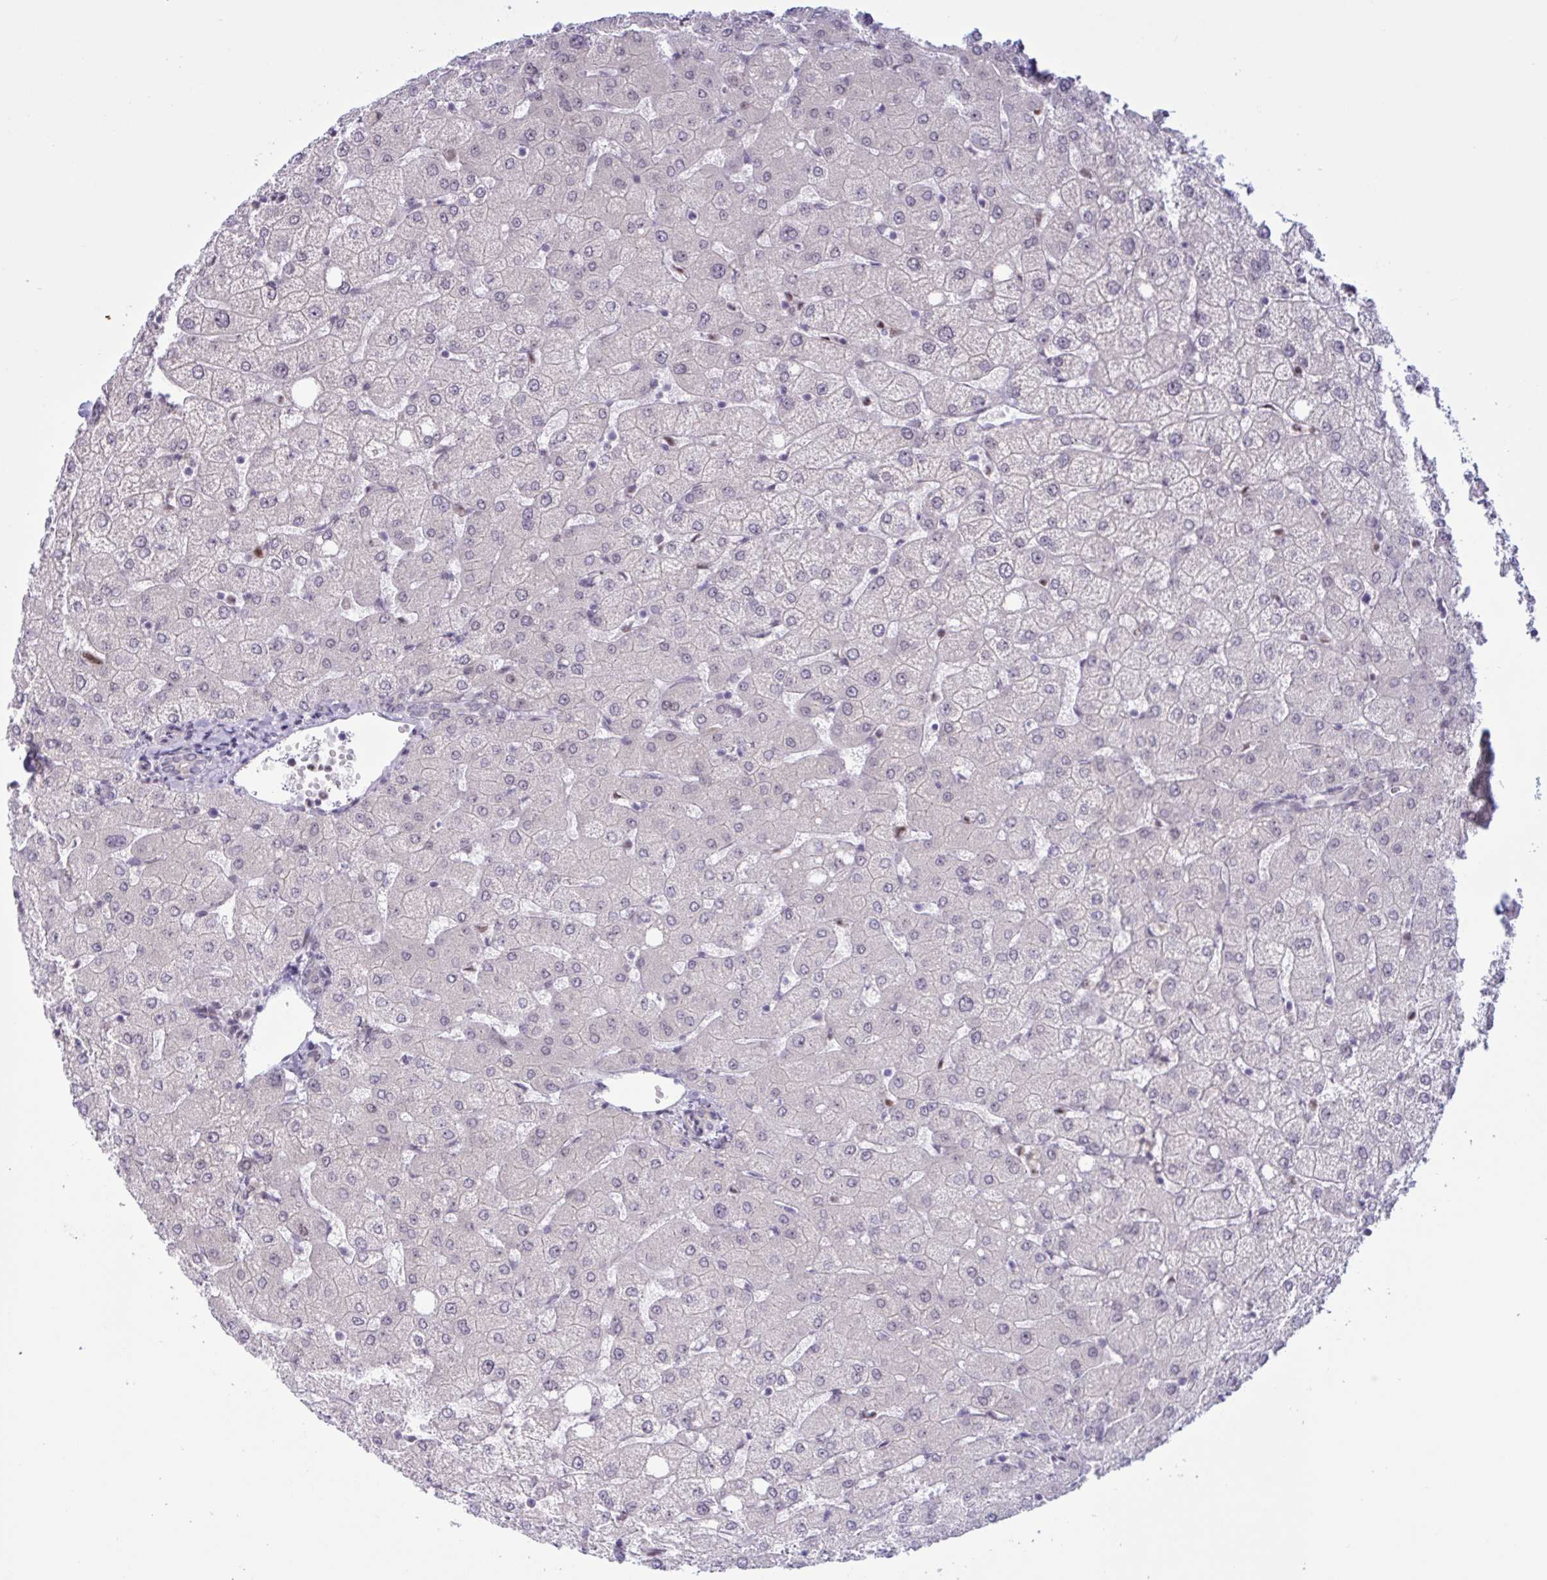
{"staining": {"intensity": "negative", "quantity": "none", "location": "none"}, "tissue": "liver", "cell_type": "Cholangiocytes", "image_type": "normal", "snomed": [{"axis": "morphology", "description": "Normal tissue, NOS"}, {"axis": "topography", "description": "Liver"}], "caption": "This histopathology image is of unremarkable liver stained with immunohistochemistry (IHC) to label a protein in brown with the nuclei are counter-stained blue. There is no staining in cholangiocytes.", "gene": "PRMT6", "patient": {"sex": "female", "age": 54}}